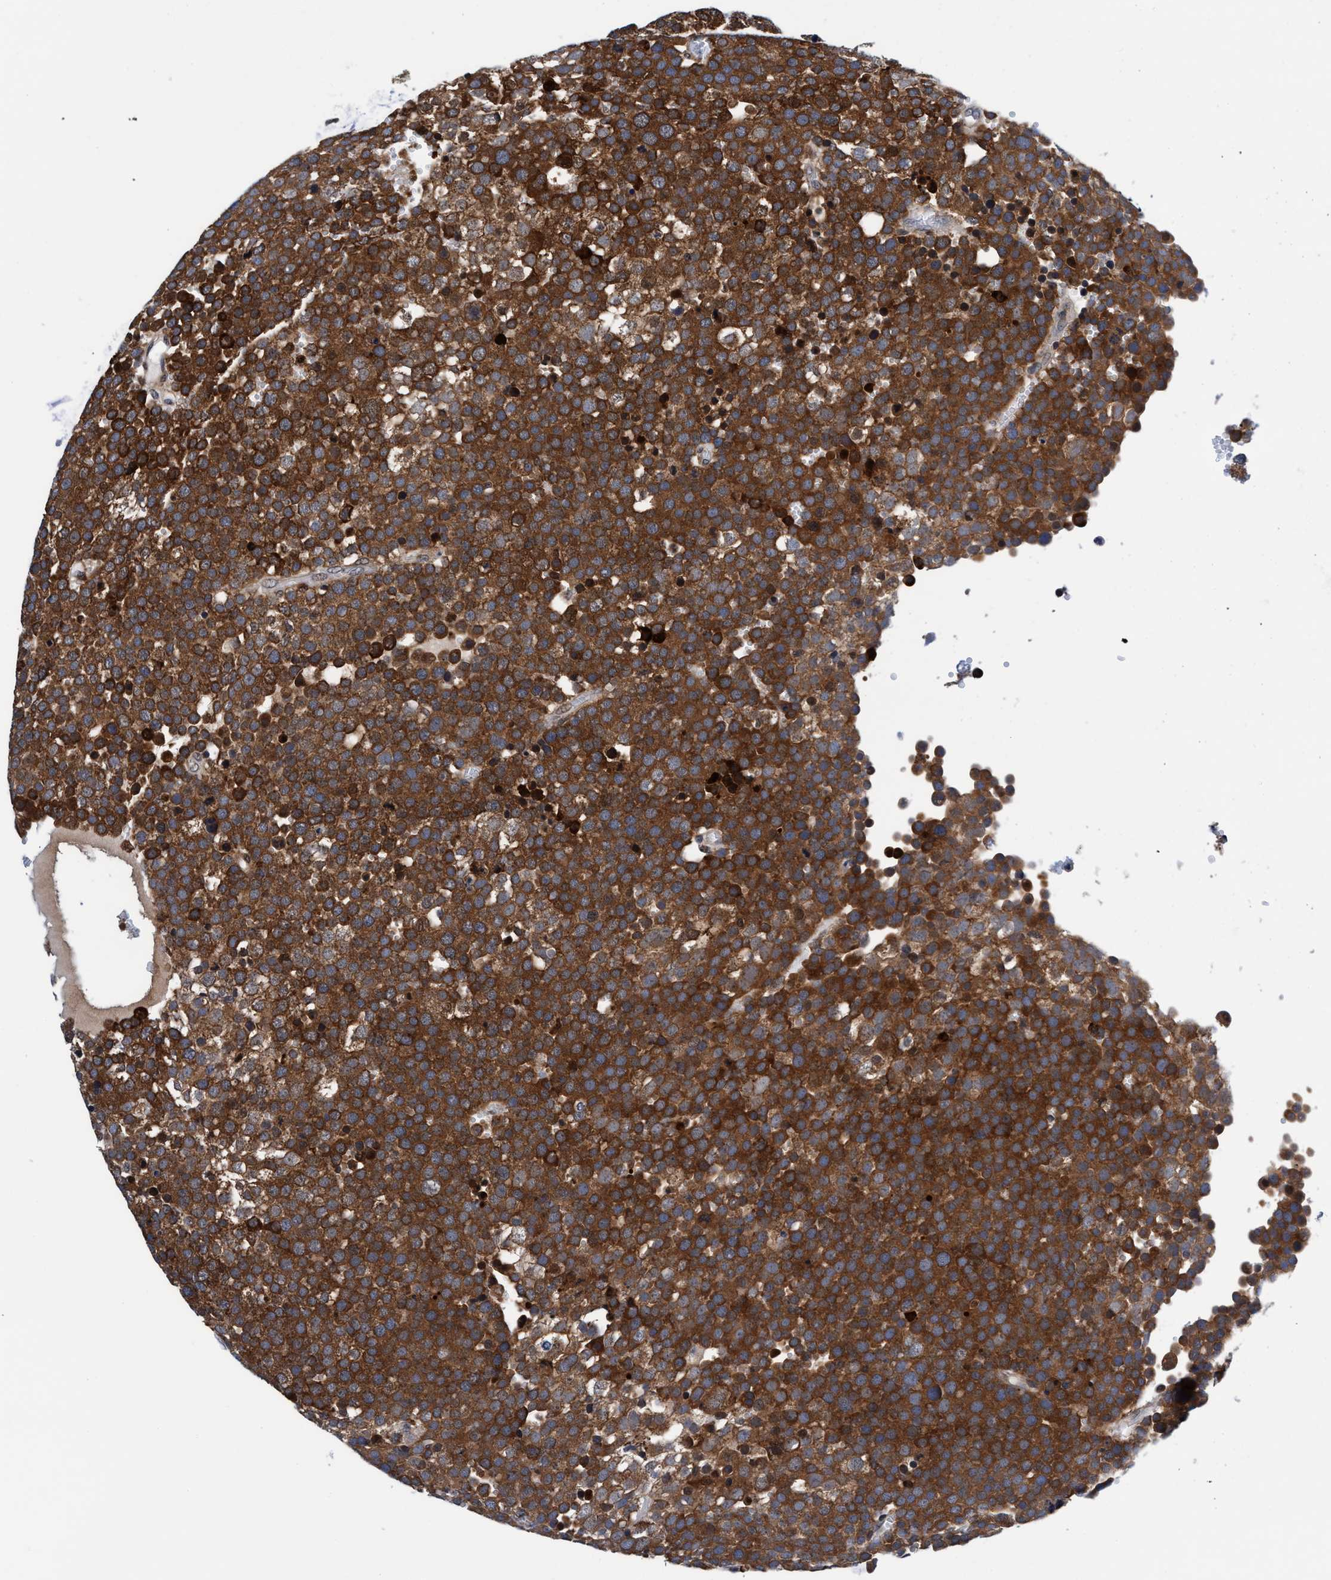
{"staining": {"intensity": "strong", "quantity": ">75%", "location": "cytoplasmic/membranous"}, "tissue": "testis cancer", "cell_type": "Tumor cells", "image_type": "cancer", "snomed": [{"axis": "morphology", "description": "Seminoma, NOS"}, {"axis": "topography", "description": "Testis"}], "caption": "Testis cancer (seminoma) stained for a protein (brown) reveals strong cytoplasmic/membranous positive positivity in approximately >75% of tumor cells.", "gene": "AGAP2", "patient": {"sex": "male", "age": 71}}